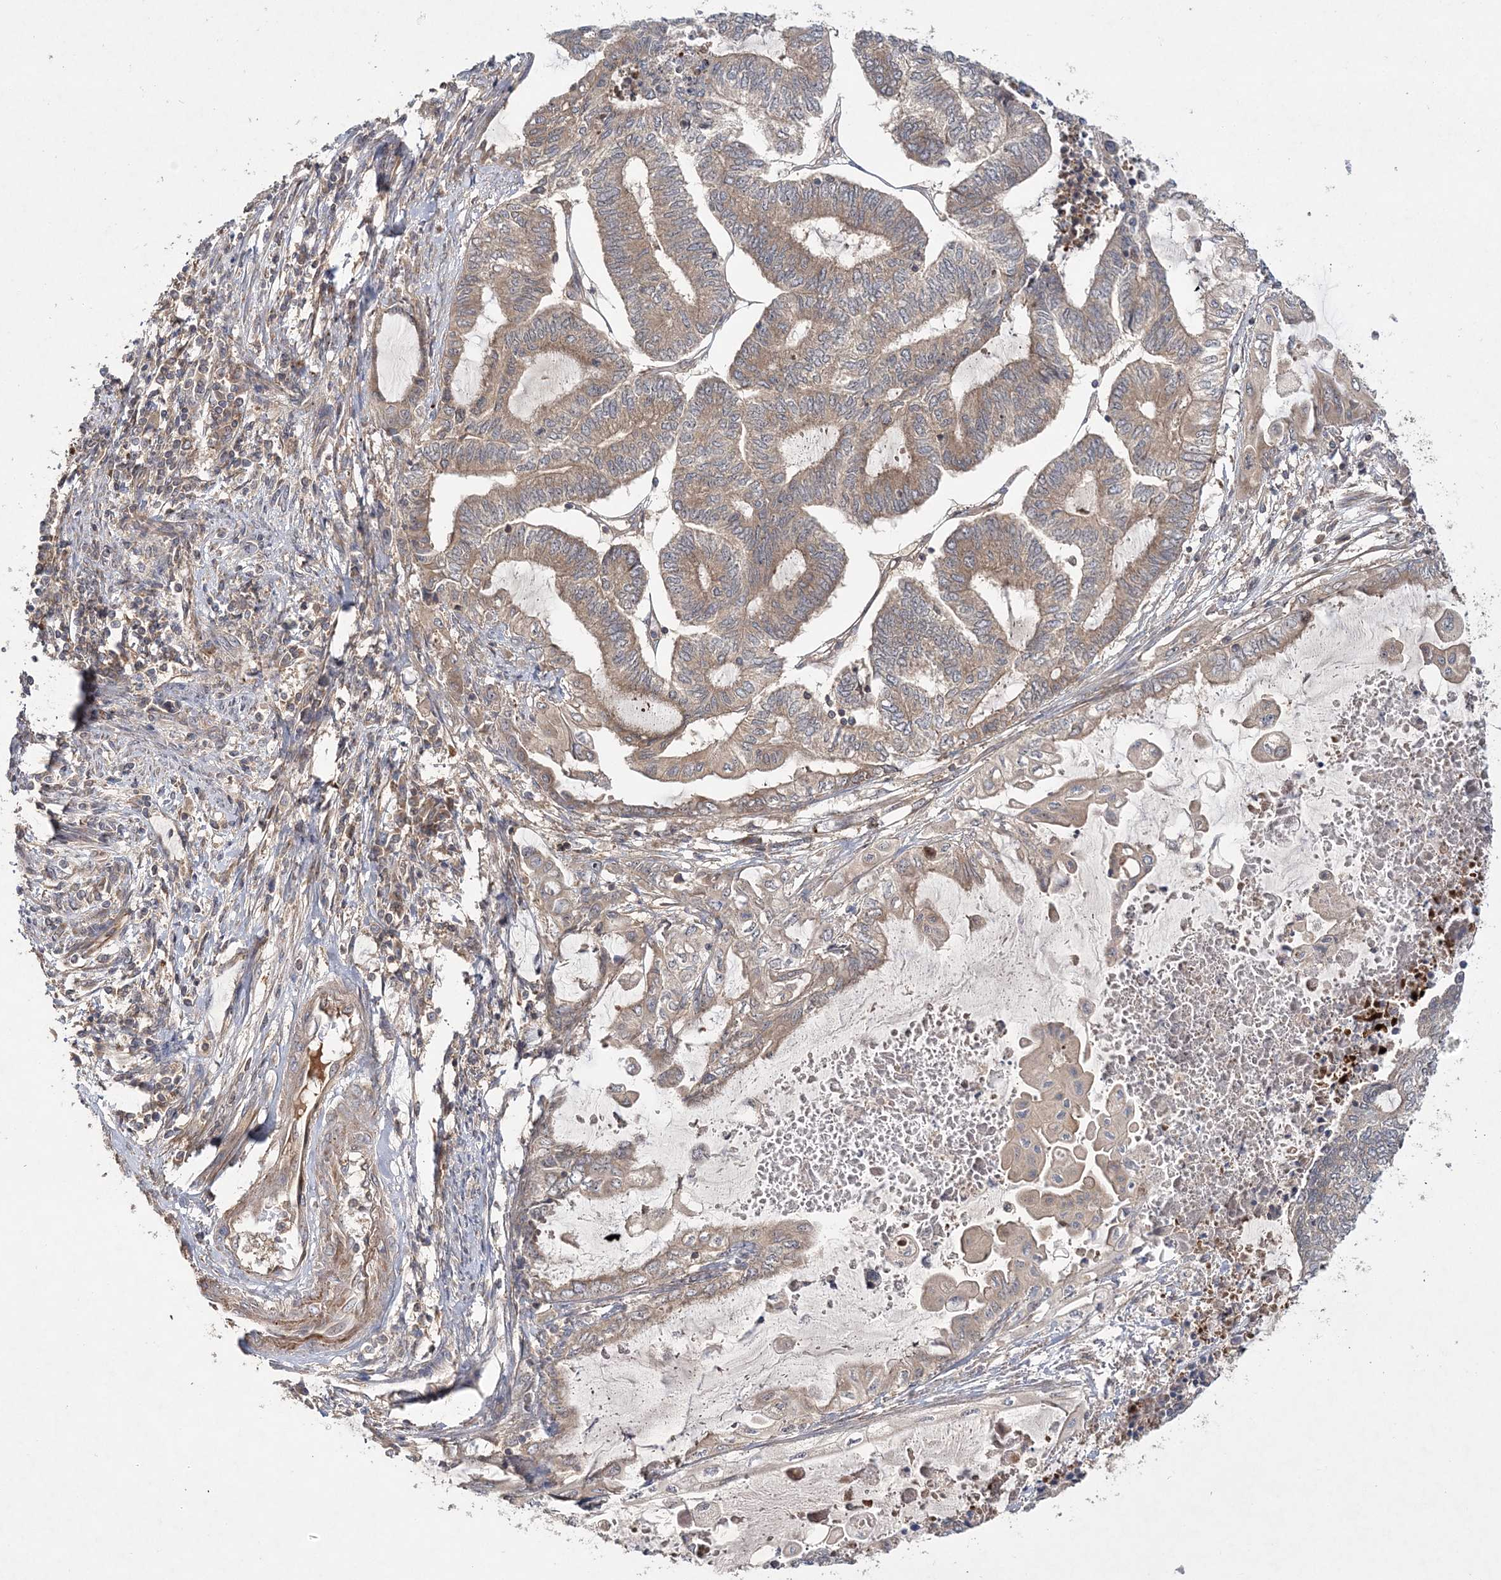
{"staining": {"intensity": "weak", "quantity": "<25%", "location": "cytoplasmic/membranous"}, "tissue": "endometrial cancer", "cell_type": "Tumor cells", "image_type": "cancer", "snomed": [{"axis": "morphology", "description": "Adenocarcinoma, NOS"}, {"axis": "topography", "description": "Uterus"}, {"axis": "topography", "description": "Endometrium"}], "caption": "High magnification brightfield microscopy of endometrial cancer stained with DAB (3,3'-diaminobenzidine) (brown) and counterstained with hematoxylin (blue): tumor cells show no significant positivity.", "gene": "TMEM9B", "patient": {"sex": "female", "age": 70}}